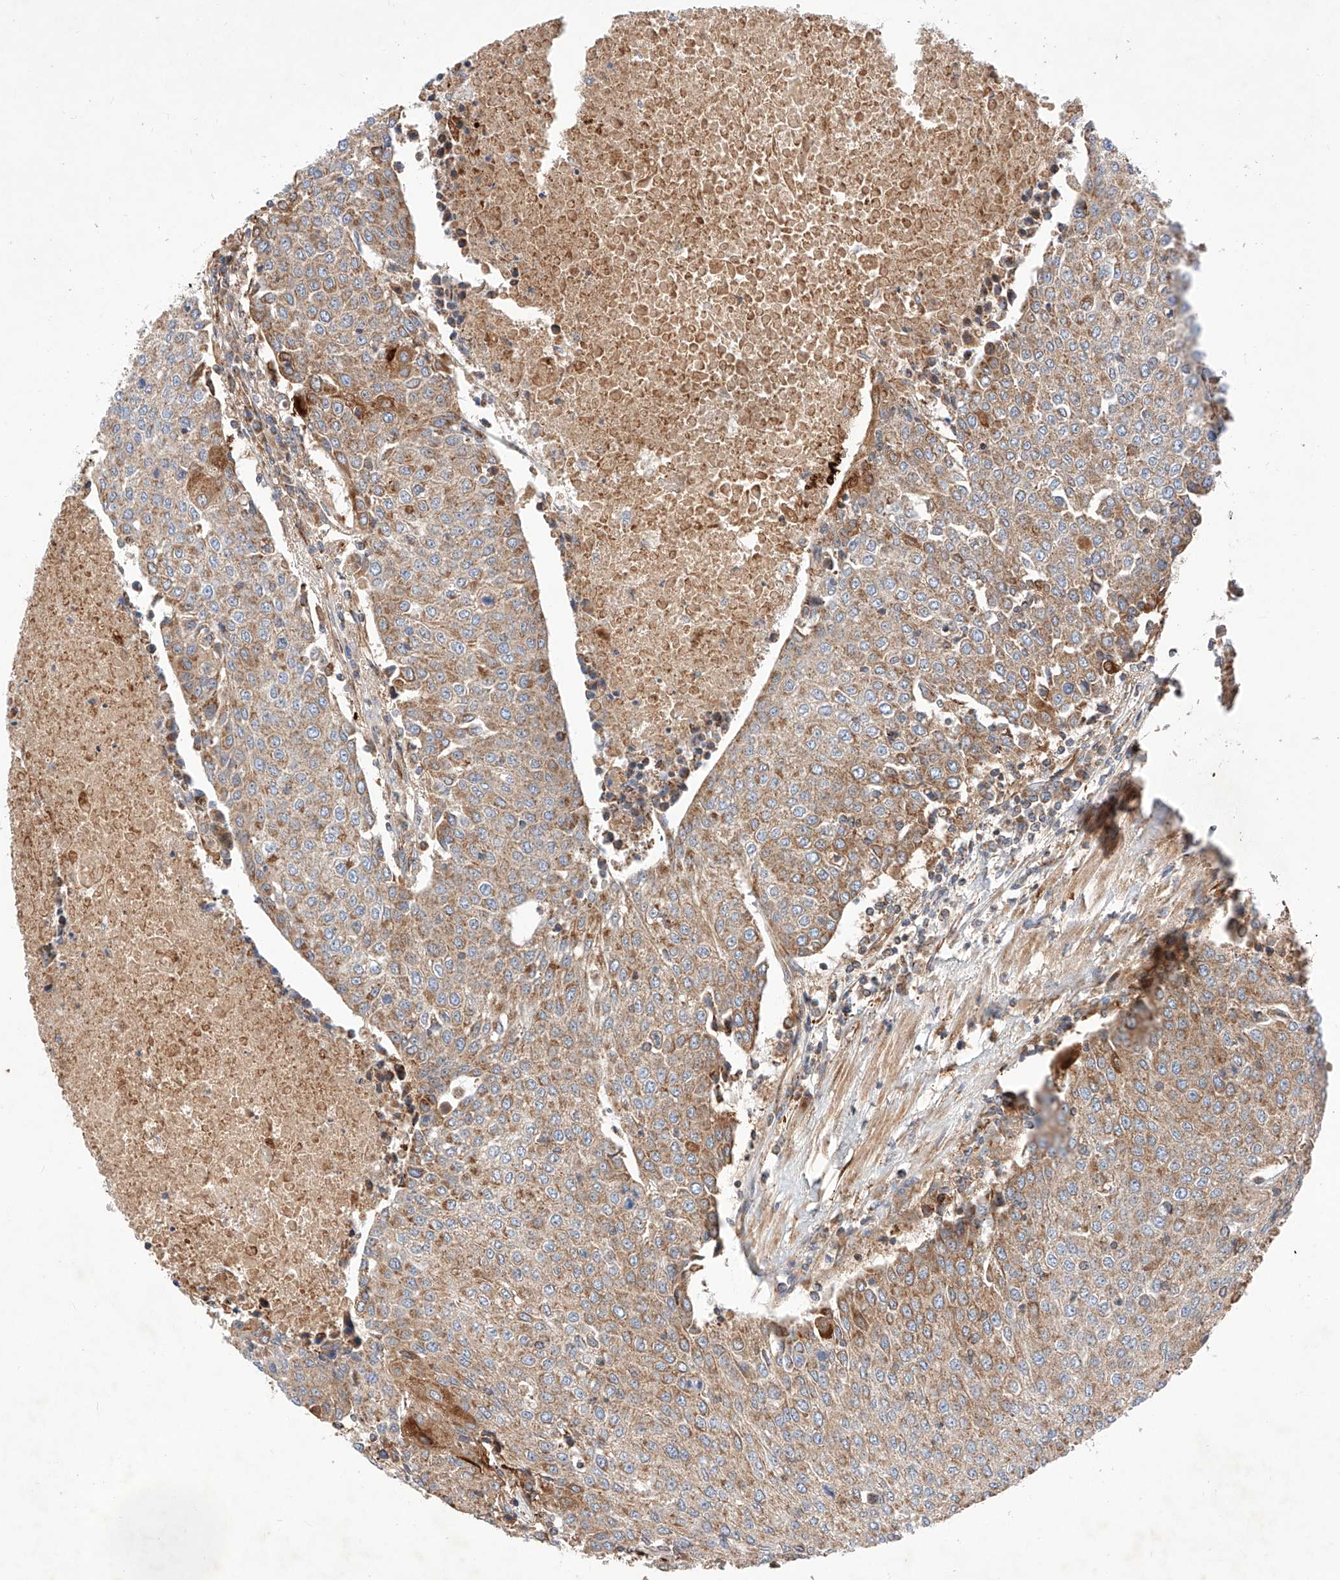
{"staining": {"intensity": "moderate", "quantity": ">75%", "location": "cytoplasmic/membranous"}, "tissue": "urothelial cancer", "cell_type": "Tumor cells", "image_type": "cancer", "snomed": [{"axis": "morphology", "description": "Urothelial carcinoma, High grade"}, {"axis": "topography", "description": "Urinary bladder"}], "caption": "Immunohistochemistry of urothelial carcinoma (high-grade) shows medium levels of moderate cytoplasmic/membranous staining in about >75% of tumor cells.", "gene": "NR1D1", "patient": {"sex": "female", "age": 85}}